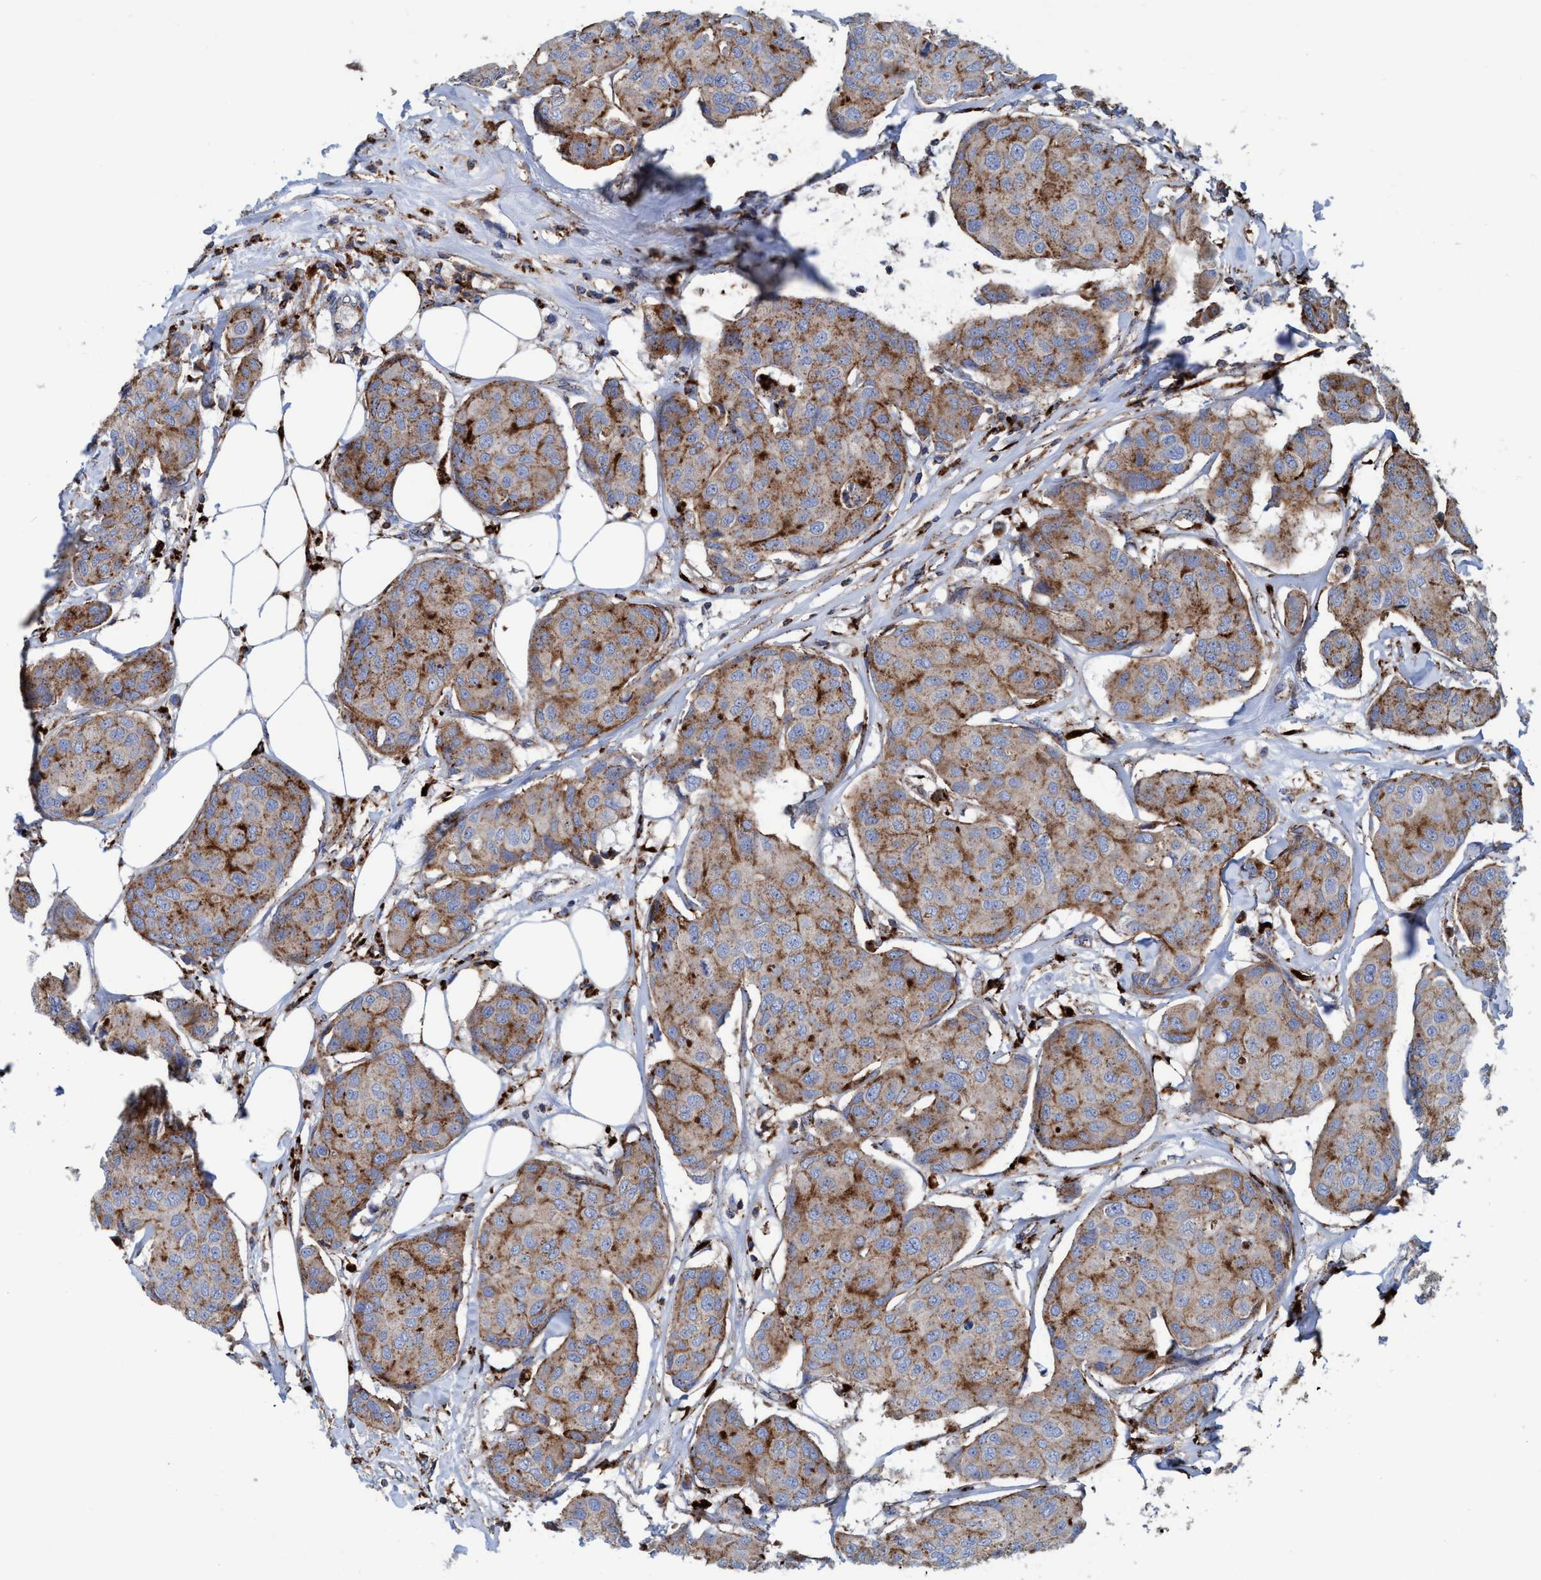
{"staining": {"intensity": "moderate", "quantity": ">75%", "location": "cytoplasmic/membranous"}, "tissue": "breast cancer", "cell_type": "Tumor cells", "image_type": "cancer", "snomed": [{"axis": "morphology", "description": "Duct carcinoma"}, {"axis": "topography", "description": "Breast"}], "caption": "Breast invasive ductal carcinoma was stained to show a protein in brown. There is medium levels of moderate cytoplasmic/membranous expression in about >75% of tumor cells.", "gene": "TRIM65", "patient": {"sex": "female", "age": 80}}